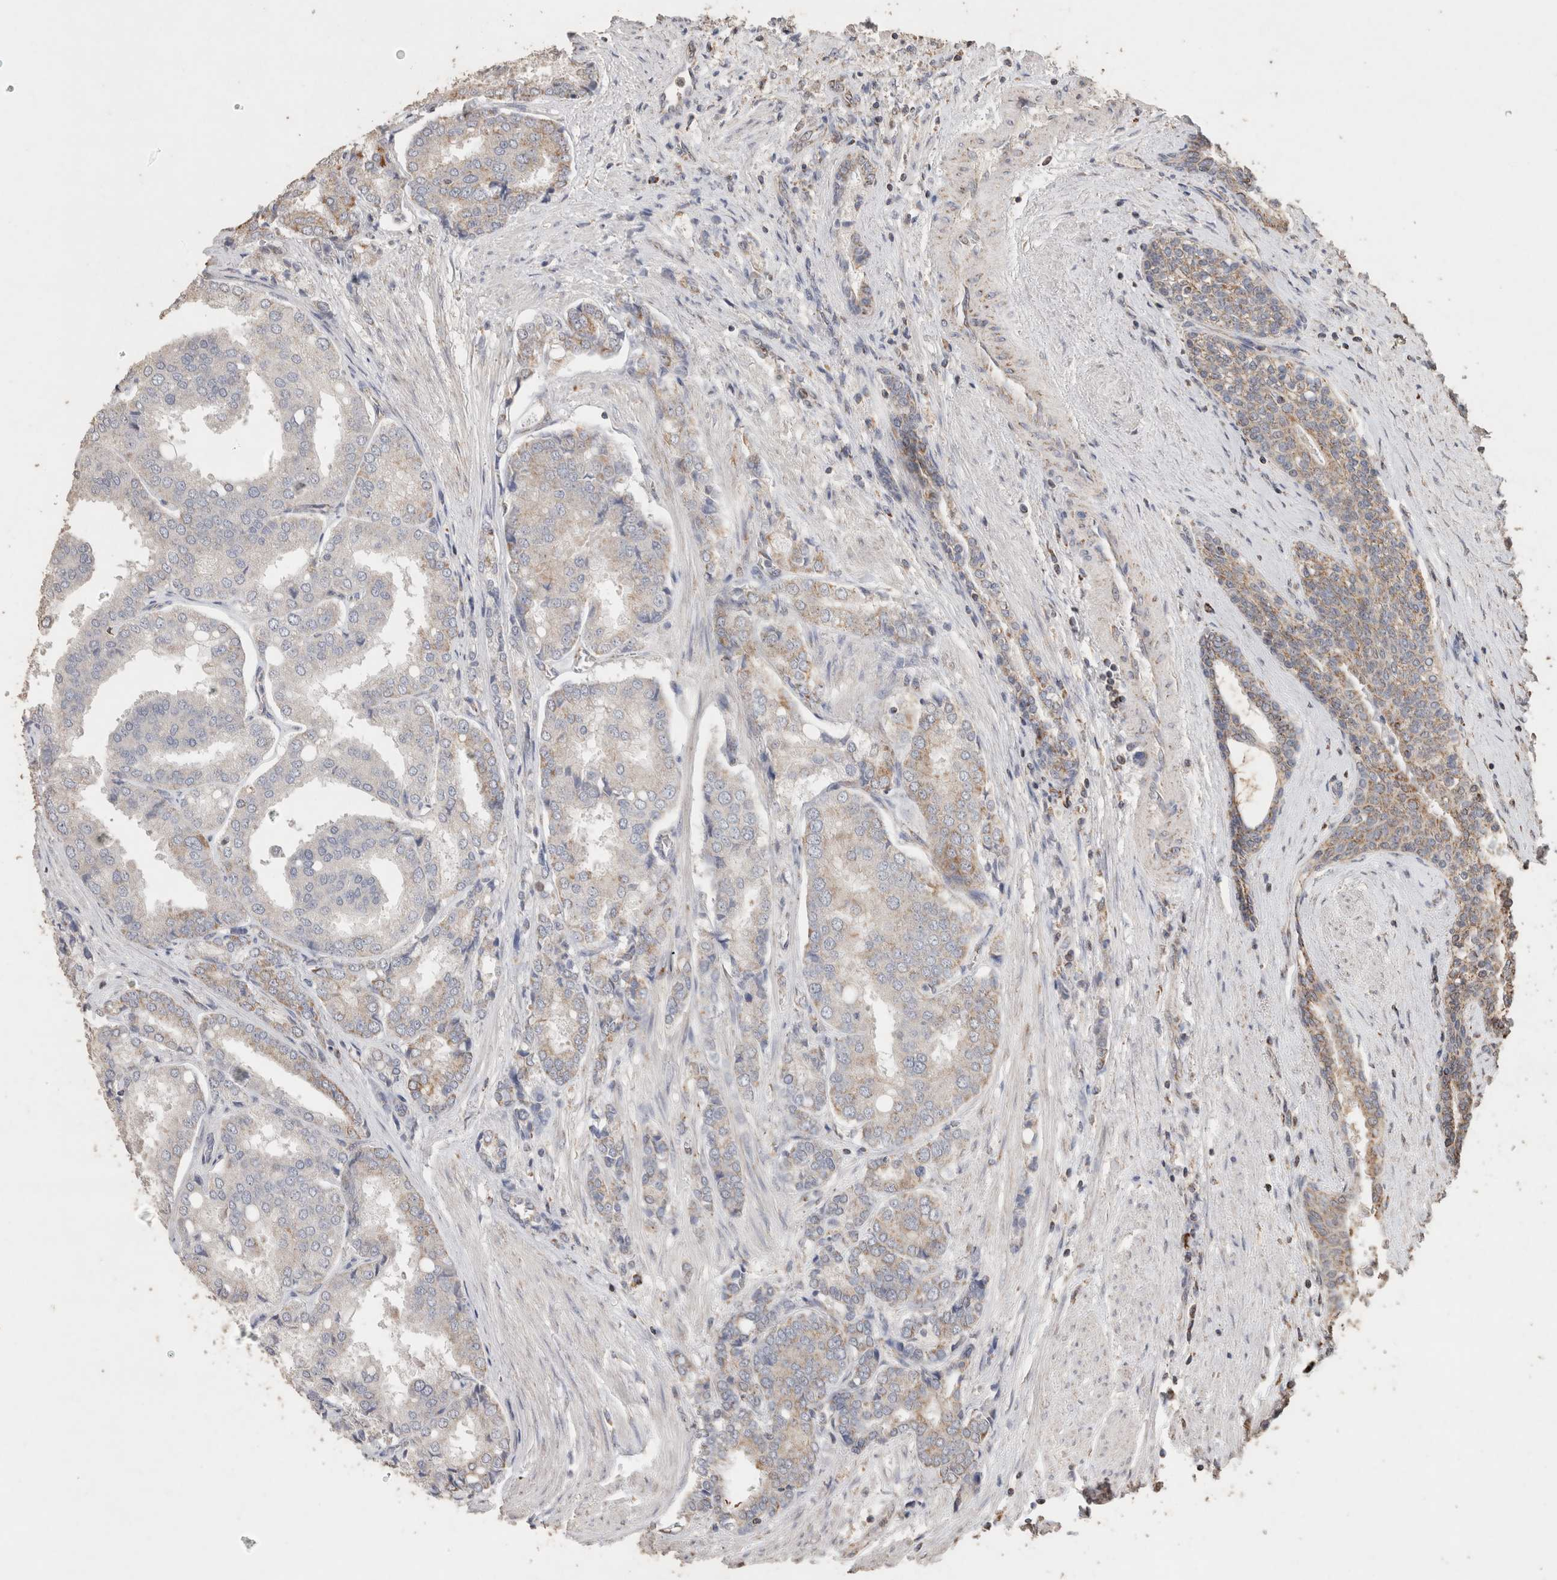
{"staining": {"intensity": "weak", "quantity": "<25%", "location": "cytoplasmic/membranous"}, "tissue": "prostate cancer", "cell_type": "Tumor cells", "image_type": "cancer", "snomed": [{"axis": "morphology", "description": "Adenocarcinoma, High grade"}, {"axis": "topography", "description": "Prostate"}], "caption": "Tumor cells show no significant staining in prostate adenocarcinoma (high-grade). (DAB immunohistochemistry (IHC) visualized using brightfield microscopy, high magnification).", "gene": "ACADM", "patient": {"sex": "male", "age": 50}}